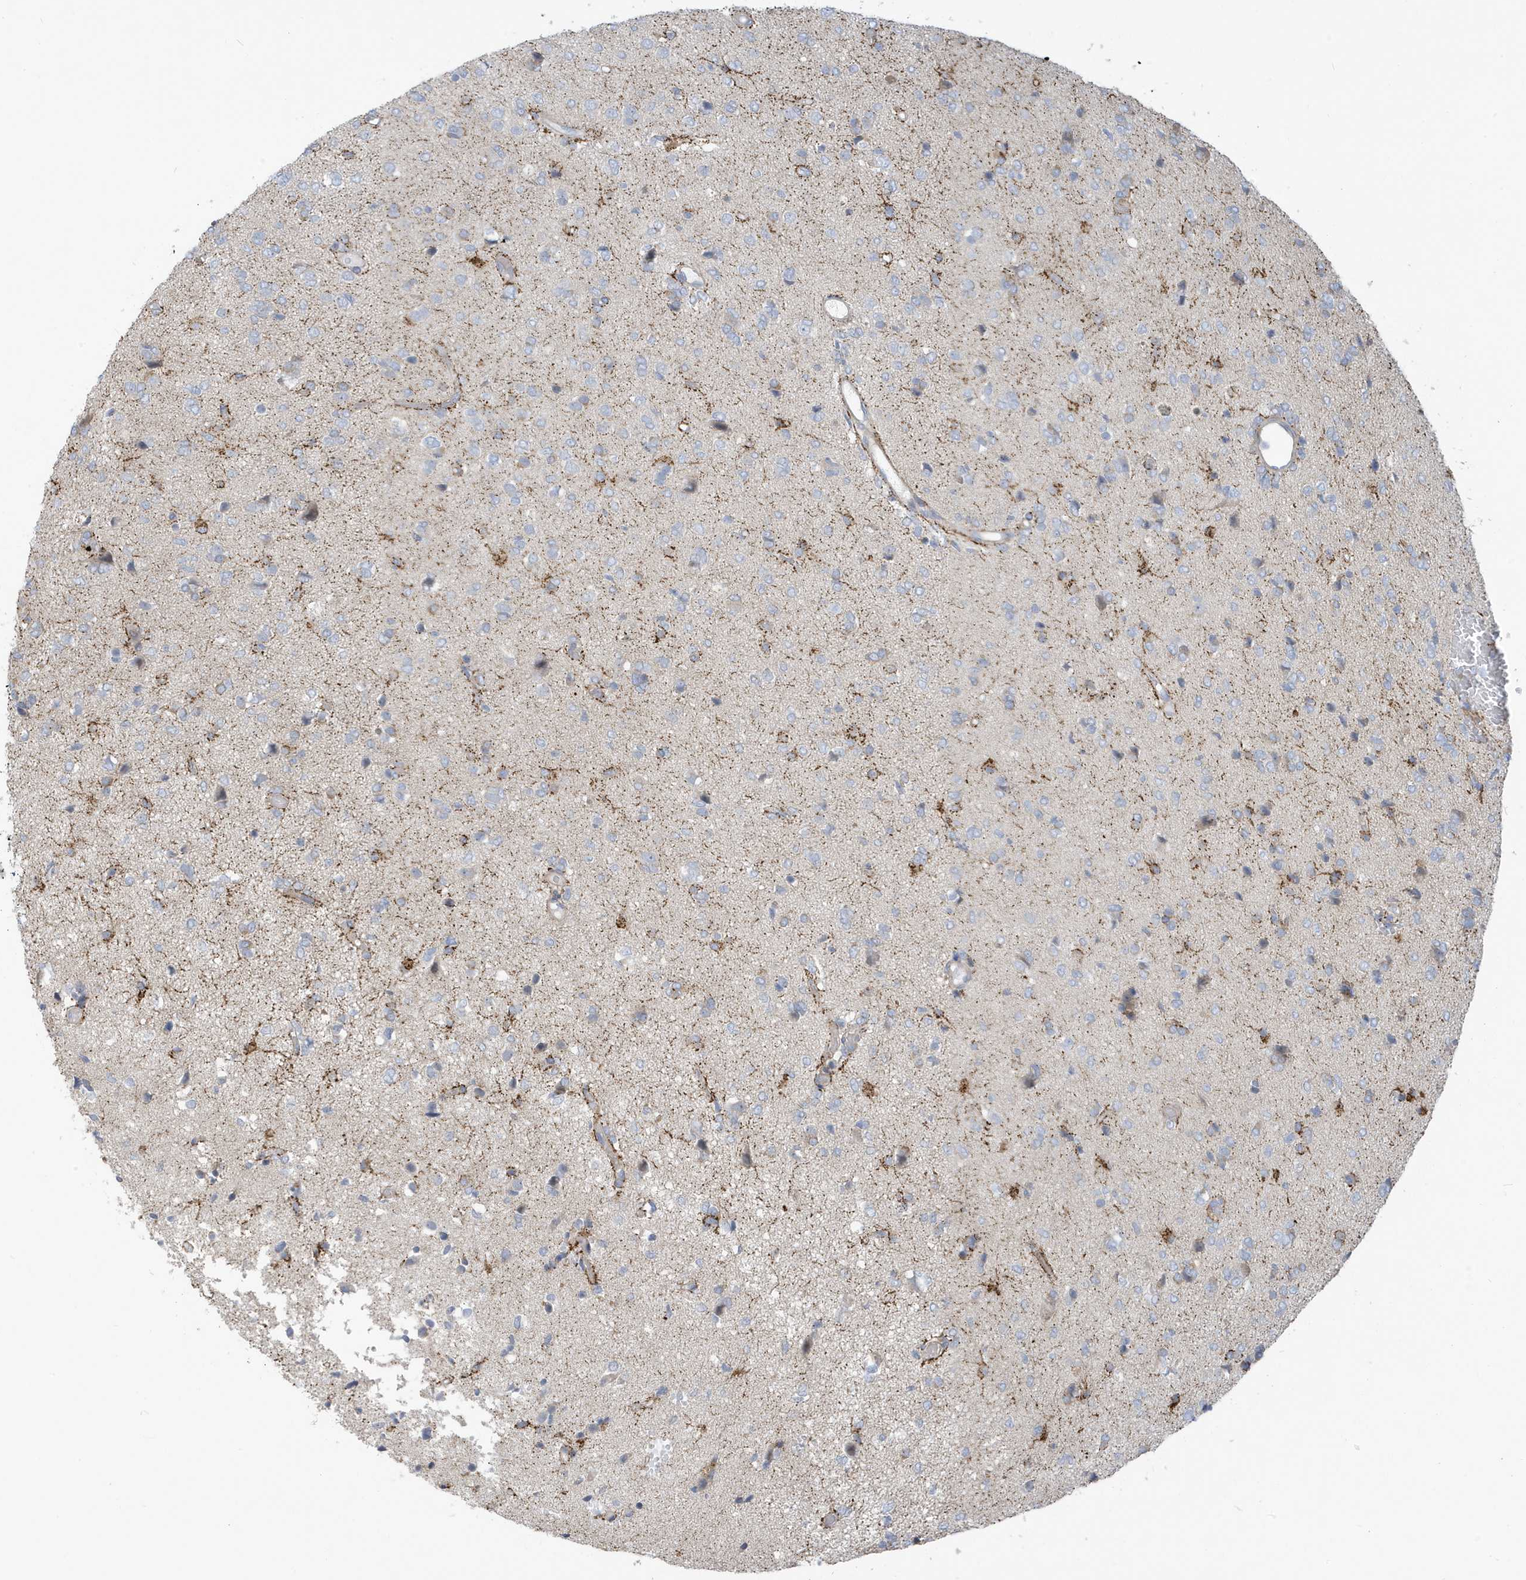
{"staining": {"intensity": "negative", "quantity": "none", "location": "none"}, "tissue": "glioma", "cell_type": "Tumor cells", "image_type": "cancer", "snomed": [{"axis": "morphology", "description": "Glioma, malignant, High grade"}, {"axis": "topography", "description": "Brain"}], "caption": "The immunohistochemistry (IHC) histopathology image has no significant positivity in tumor cells of glioma tissue. (Stains: DAB immunohistochemistry (IHC) with hematoxylin counter stain, Microscopy: brightfield microscopy at high magnification).", "gene": "ATP13A5", "patient": {"sex": "female", "age": 59}}